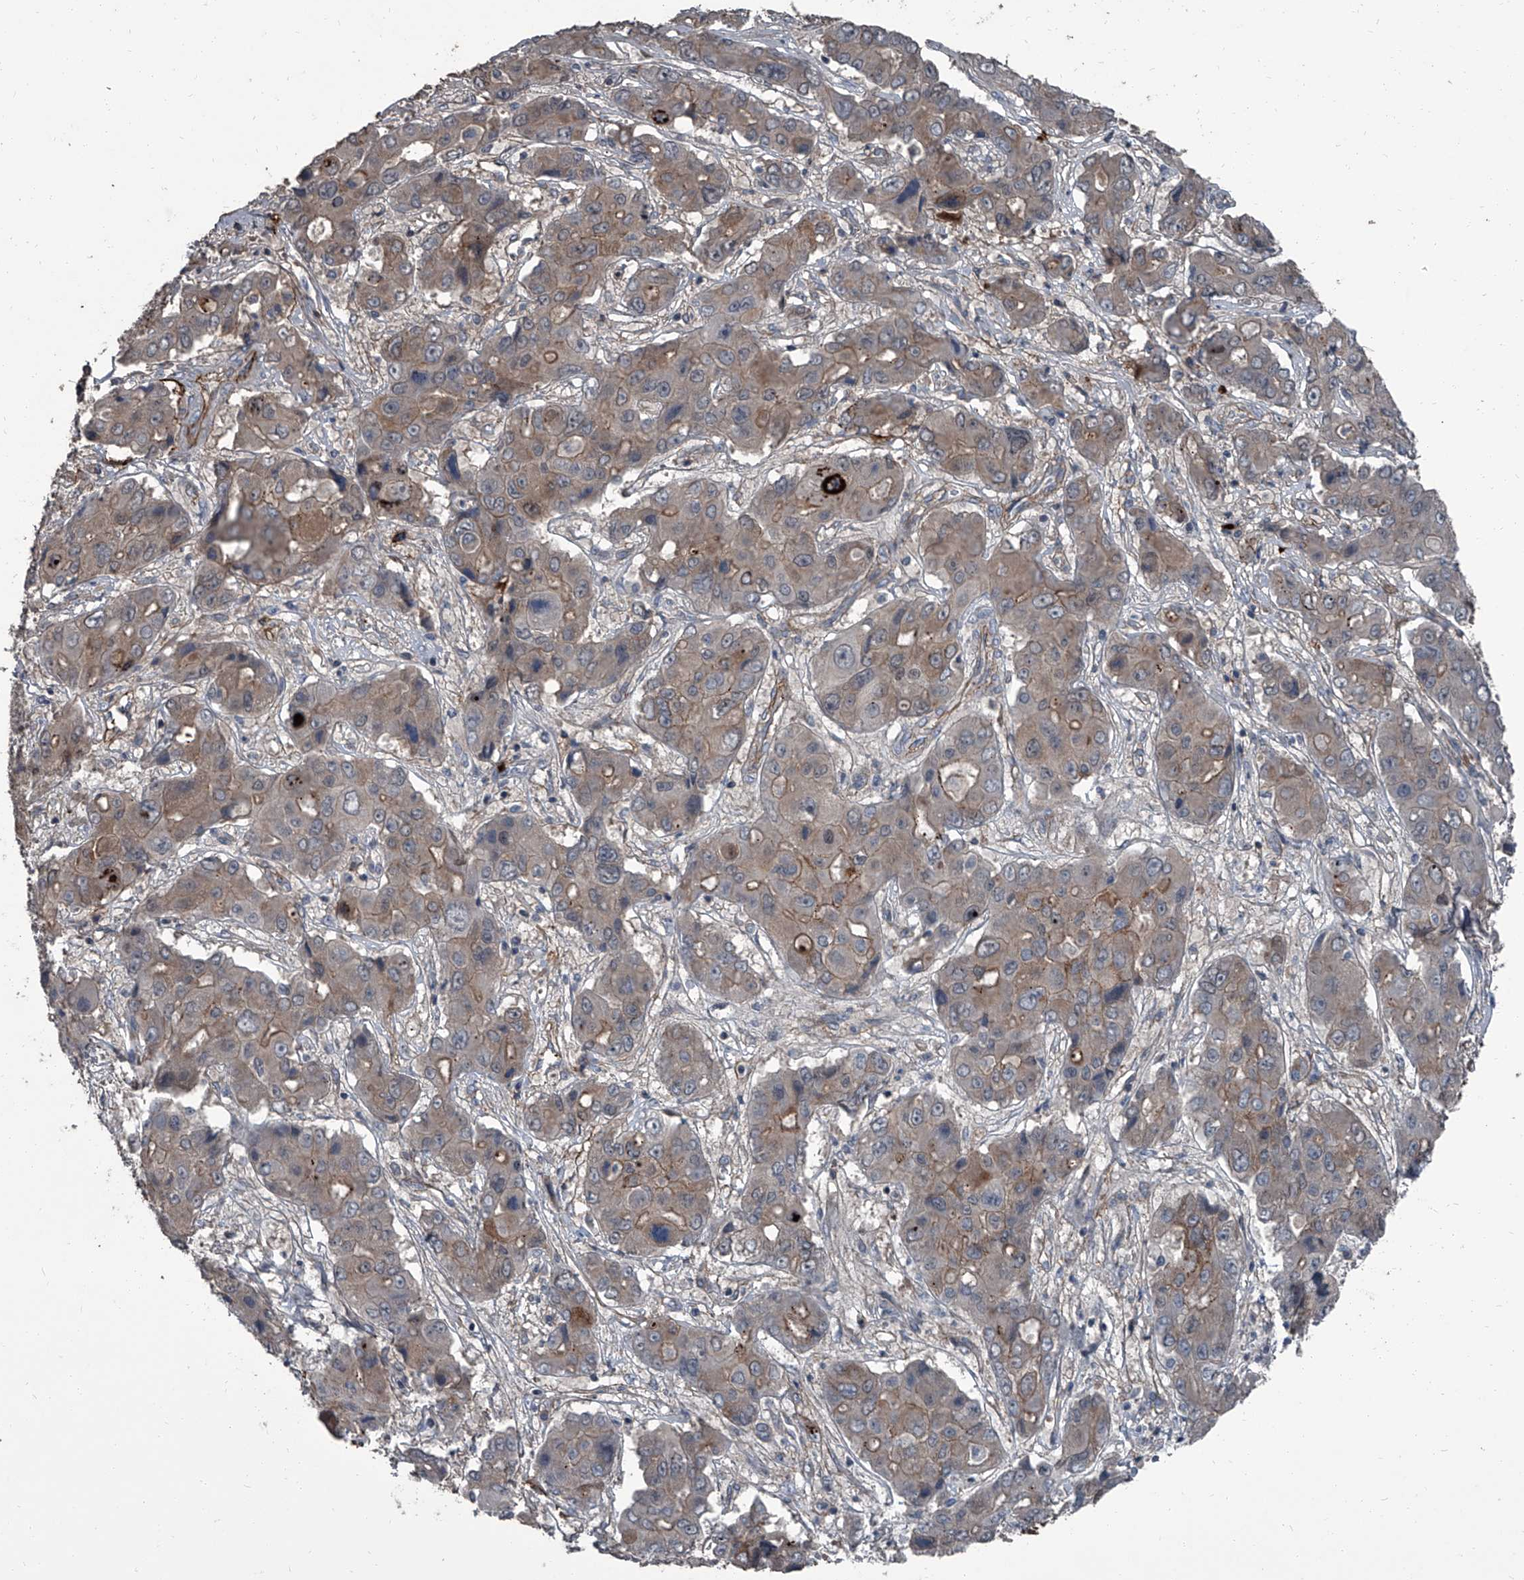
{"staining": {"intensity": "moderate", "quantity": "<25%", "location": "cytoplasmic/membranous"}, "tissue": "liver cancer", "cell_type": "Tumor cells", "image_type": "cancer", "snomed": [{"axis": "morphology", "description": "Cholangiocarcinoma"}, {"axis": "topography", "description": "Liver"}], "caption": "The immunohistochemical stain shows moderate cytoplasmic/membranous expression in tumor cells of cholangiocarcinoma (liver) tissue.", "gene": "OARD1", "patient": {"sex": "male", "age": 67}}